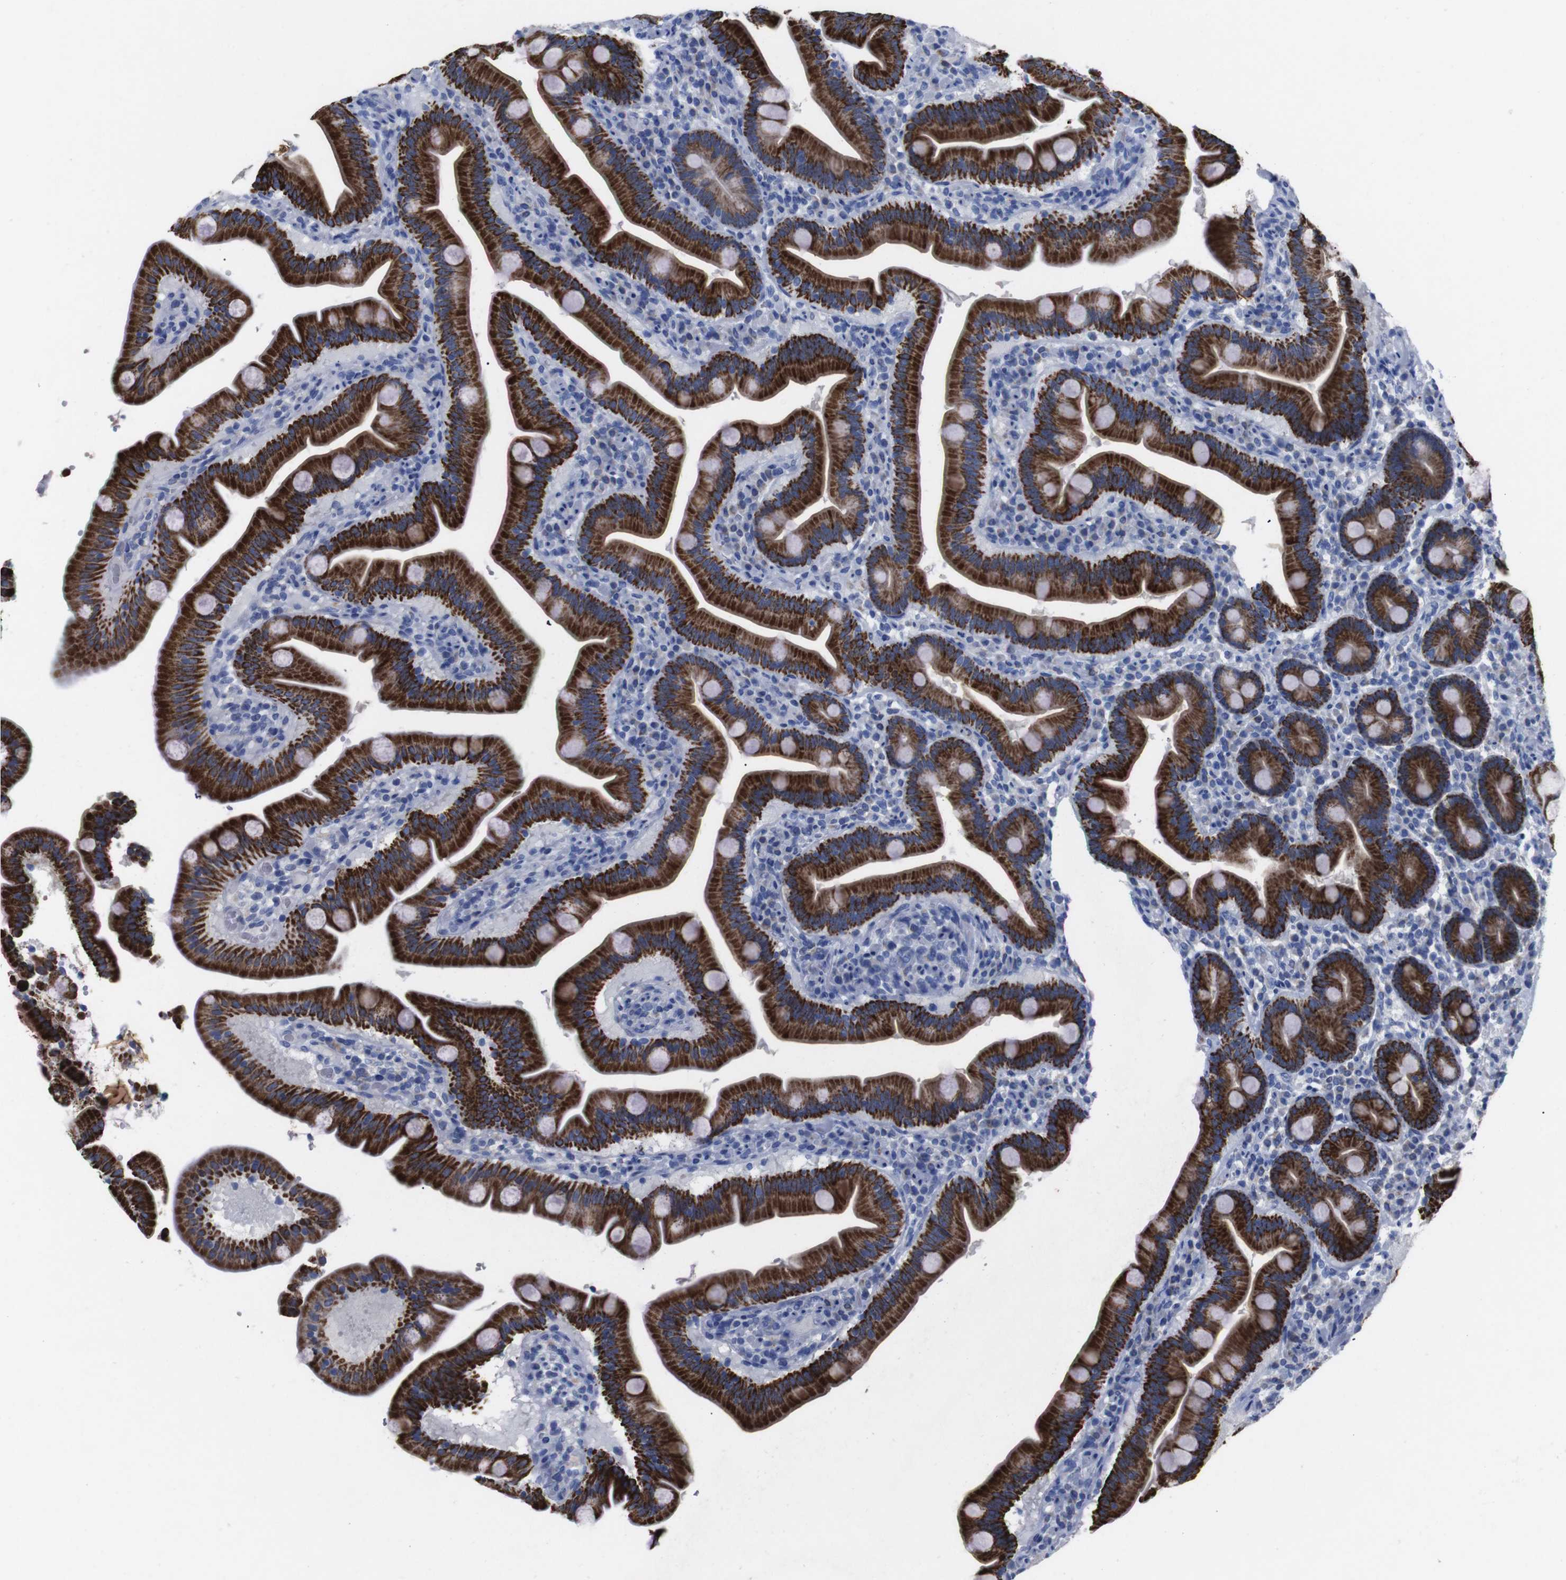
{"staining": {"intensity": "strong", "quantity": ">75%", "location": "cytoplasmic/membranous"}, "tissue": "duodenum", "cell_type": "Glandular cells", "image_type": "normal", "snomed": [{"axis": "morphology", "description": "Normal tissue, NOS"}, {"axis": "topography", "description": "Duodenum"}], "caption": "Glandular cells demonstrate high levels of strong cytoplasmic/membranous positivity in approximately >75% of cells in benign duodenum.", "gene": "GJB2", "patient": {"sex": "male", "age": 54}}